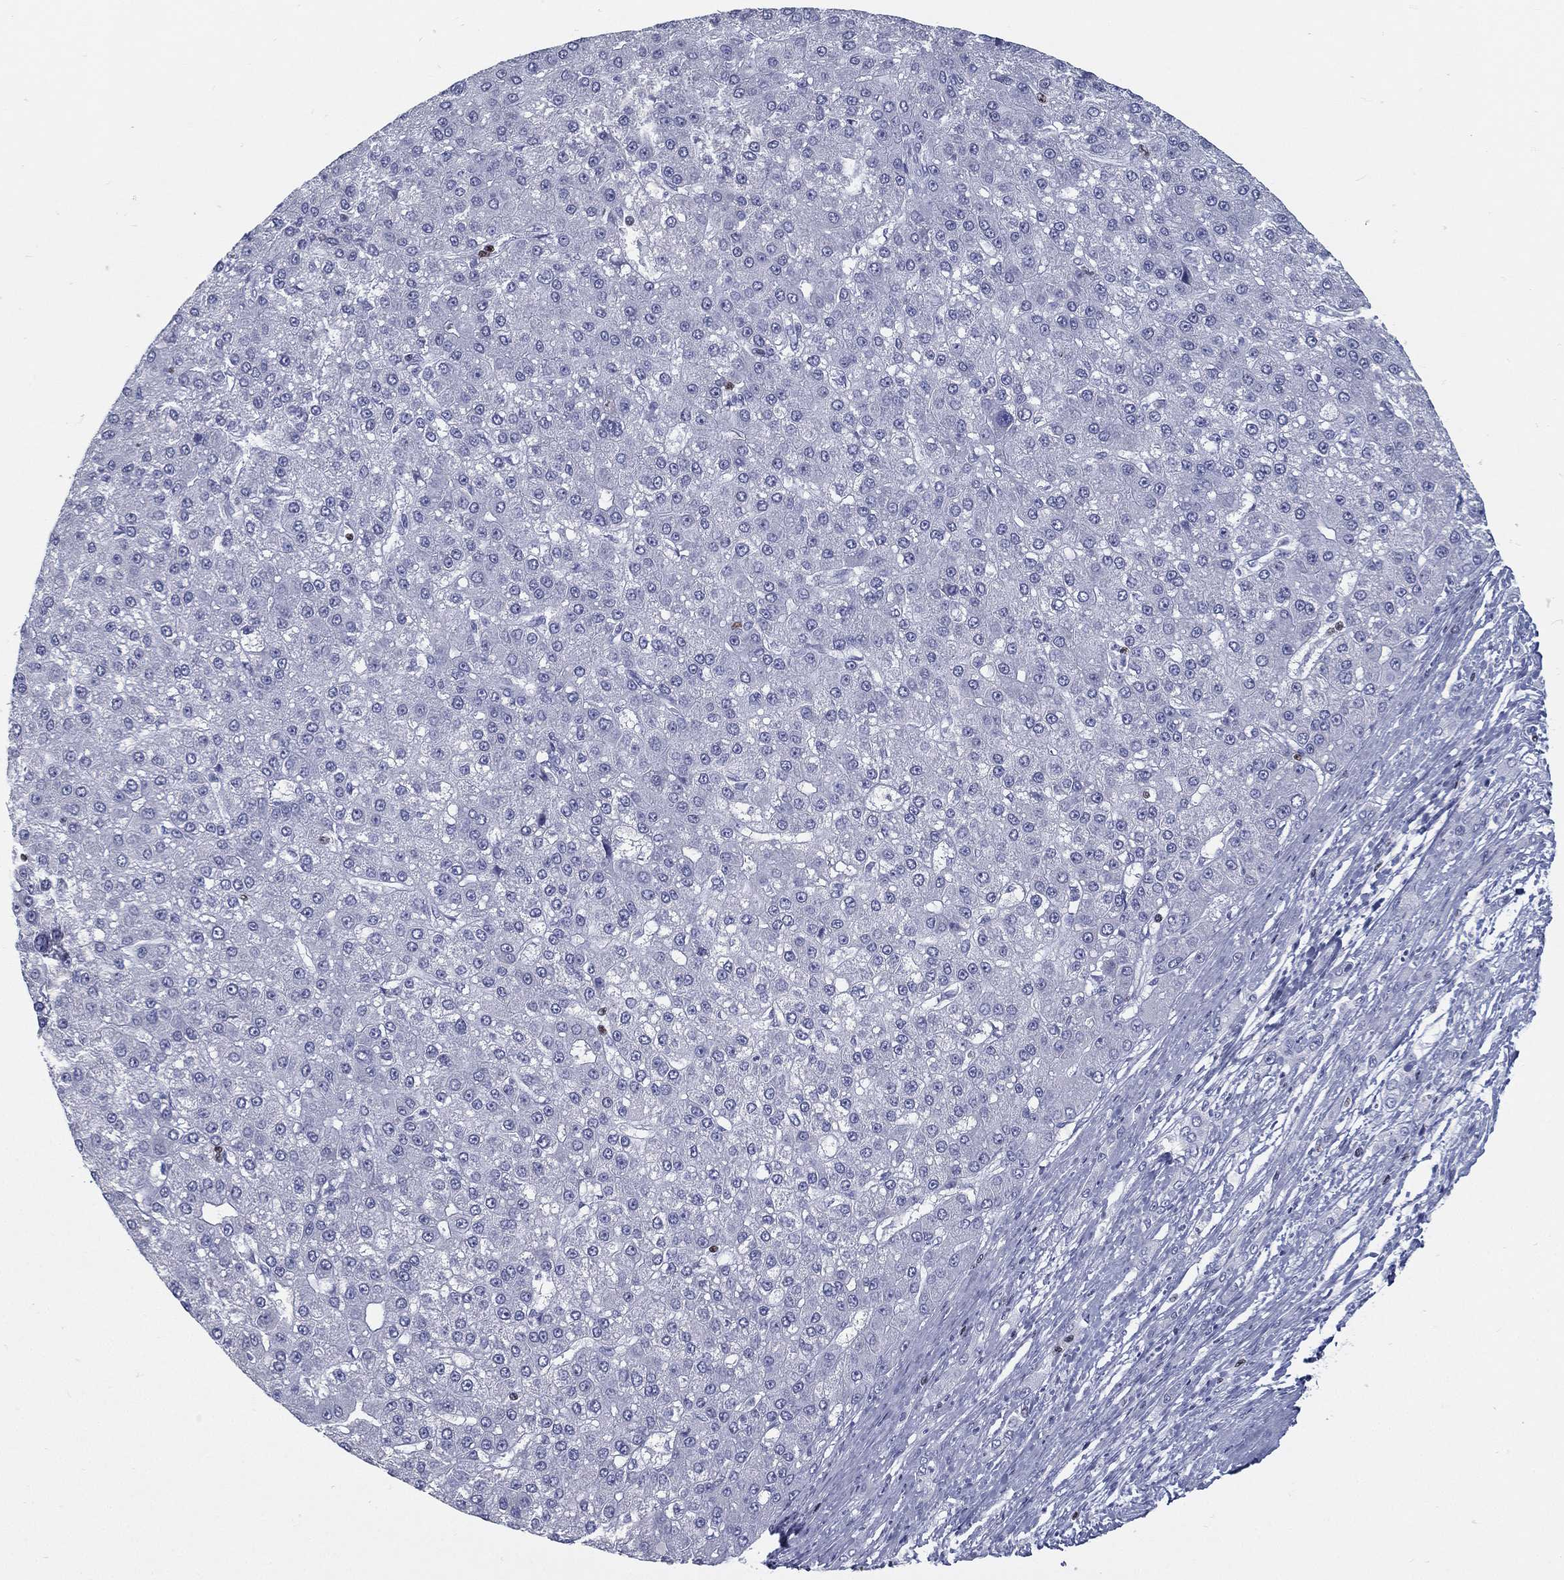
{"staining": {"intensity": "negative", "quantity": "none", "location": "none"}, "tissue": "liver cancer", "cell_type": "Tumor cells", "image_type": "cancer", "snomed": [{"axis": "morphology", "description": "Carcinoma, Hepatocellular, NOS"}, {"axis": "topography", "description": "Liver"}], "caption": "Tumor cells show no significant protein staining in liver cancer.", "gene": "PYHIN1", "patient": {"sex": "male", "age": 67}}